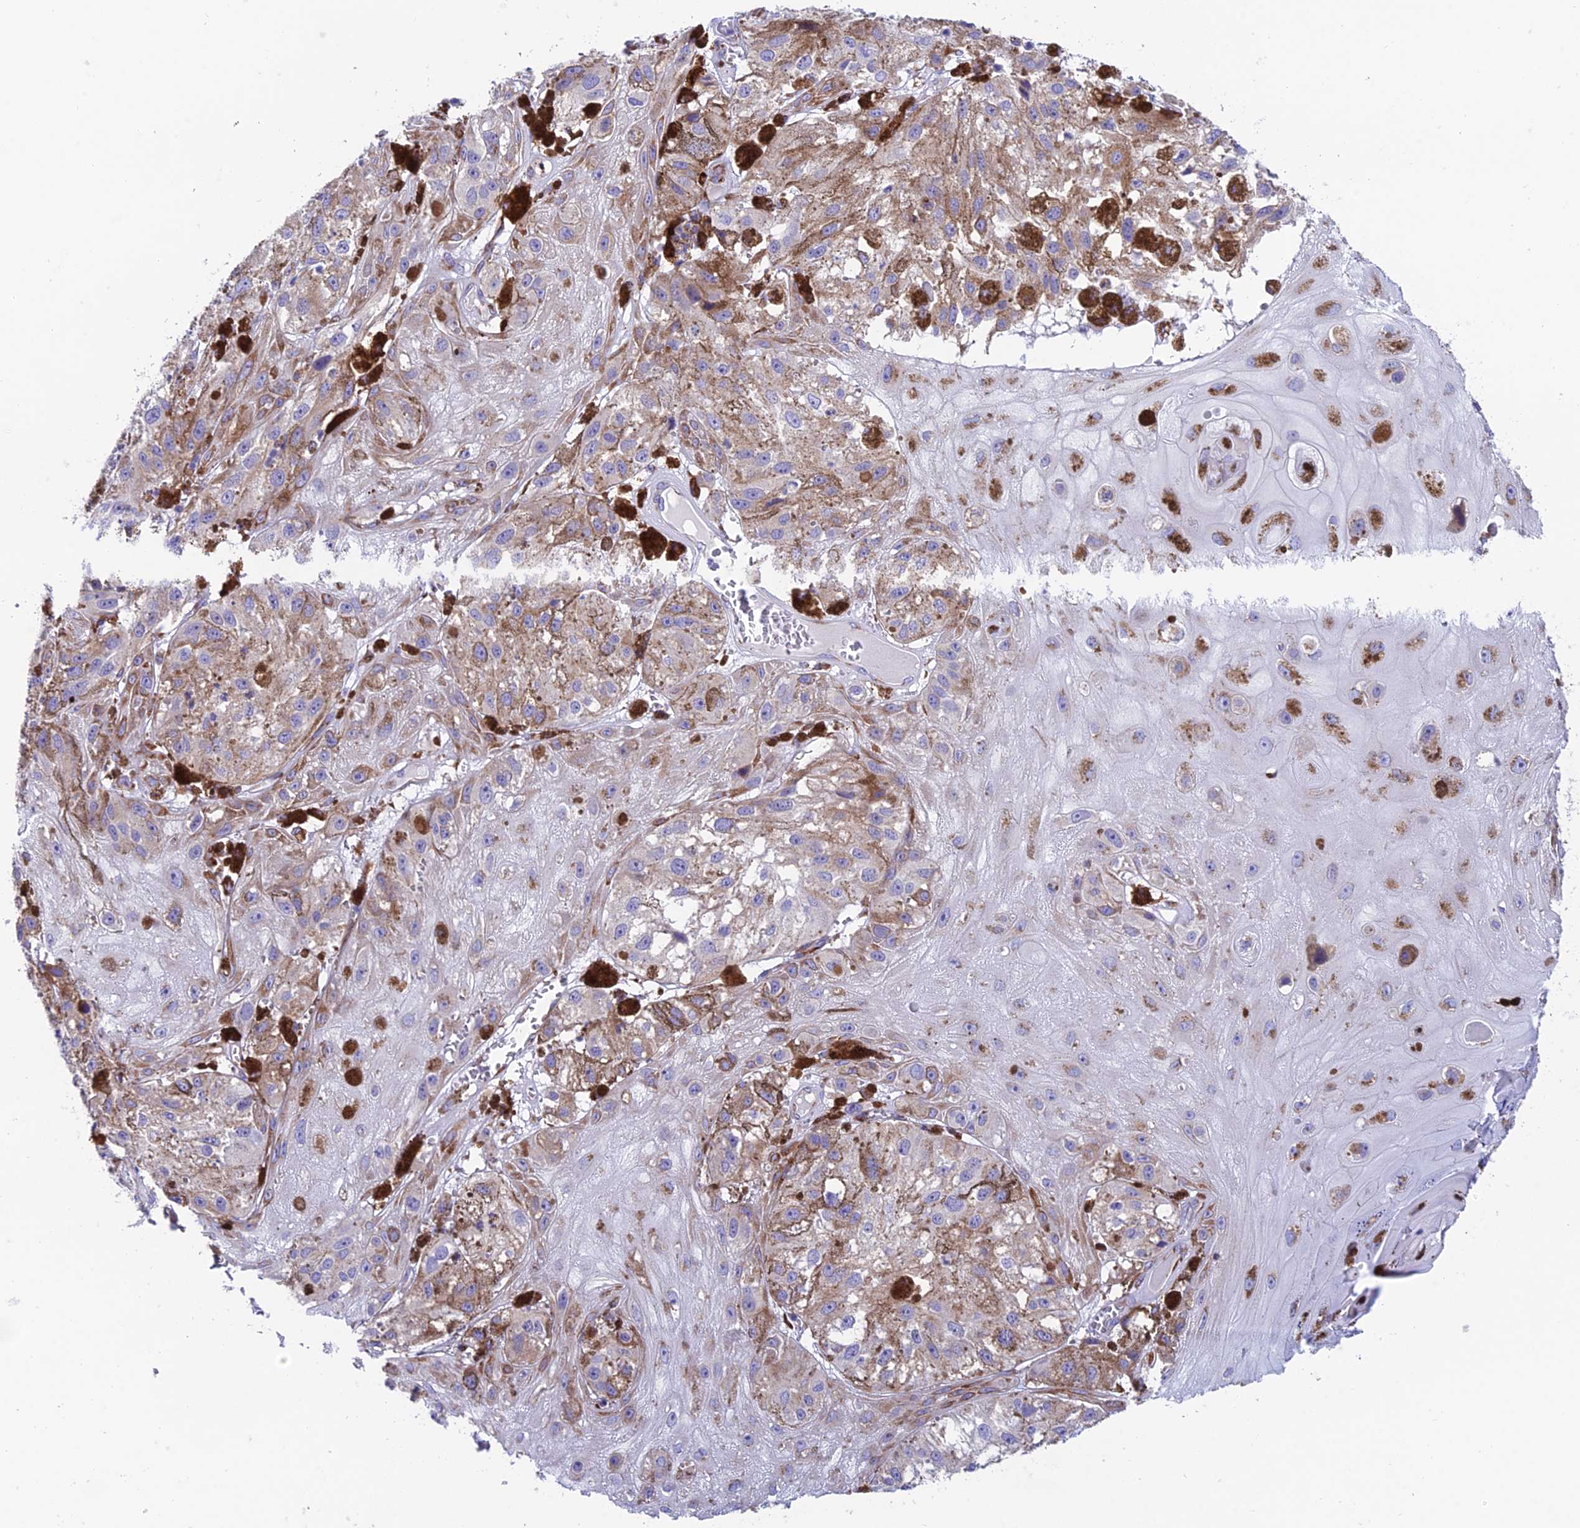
{"staining": {"intensity": "moderate", "quantity": "25%-75%", "location": "cytoplasmic/membranous"}, "tissue": "melanoma", "cell_type": "Tumor cells", "image_type": "cancer", "snomed": [{"axis": "morphology", "description": "Malignant melanoma, NOS"}, {"axis": "topography", "description": "Skin"}], "caption": "Immunohistochemical staining of melanoma demonstrates medium levels of moderate cytoplasmic/membranous expression in about 25%-75% of tumor cells. The staining was performed using DAB (3,3'-diaminobenzidine), with brown indicating positive protein expression. Nuclei are stained blue with hematoxylin.", "gene": "TUBGCP6", "patient": {"sex": "male", "age": 88}}